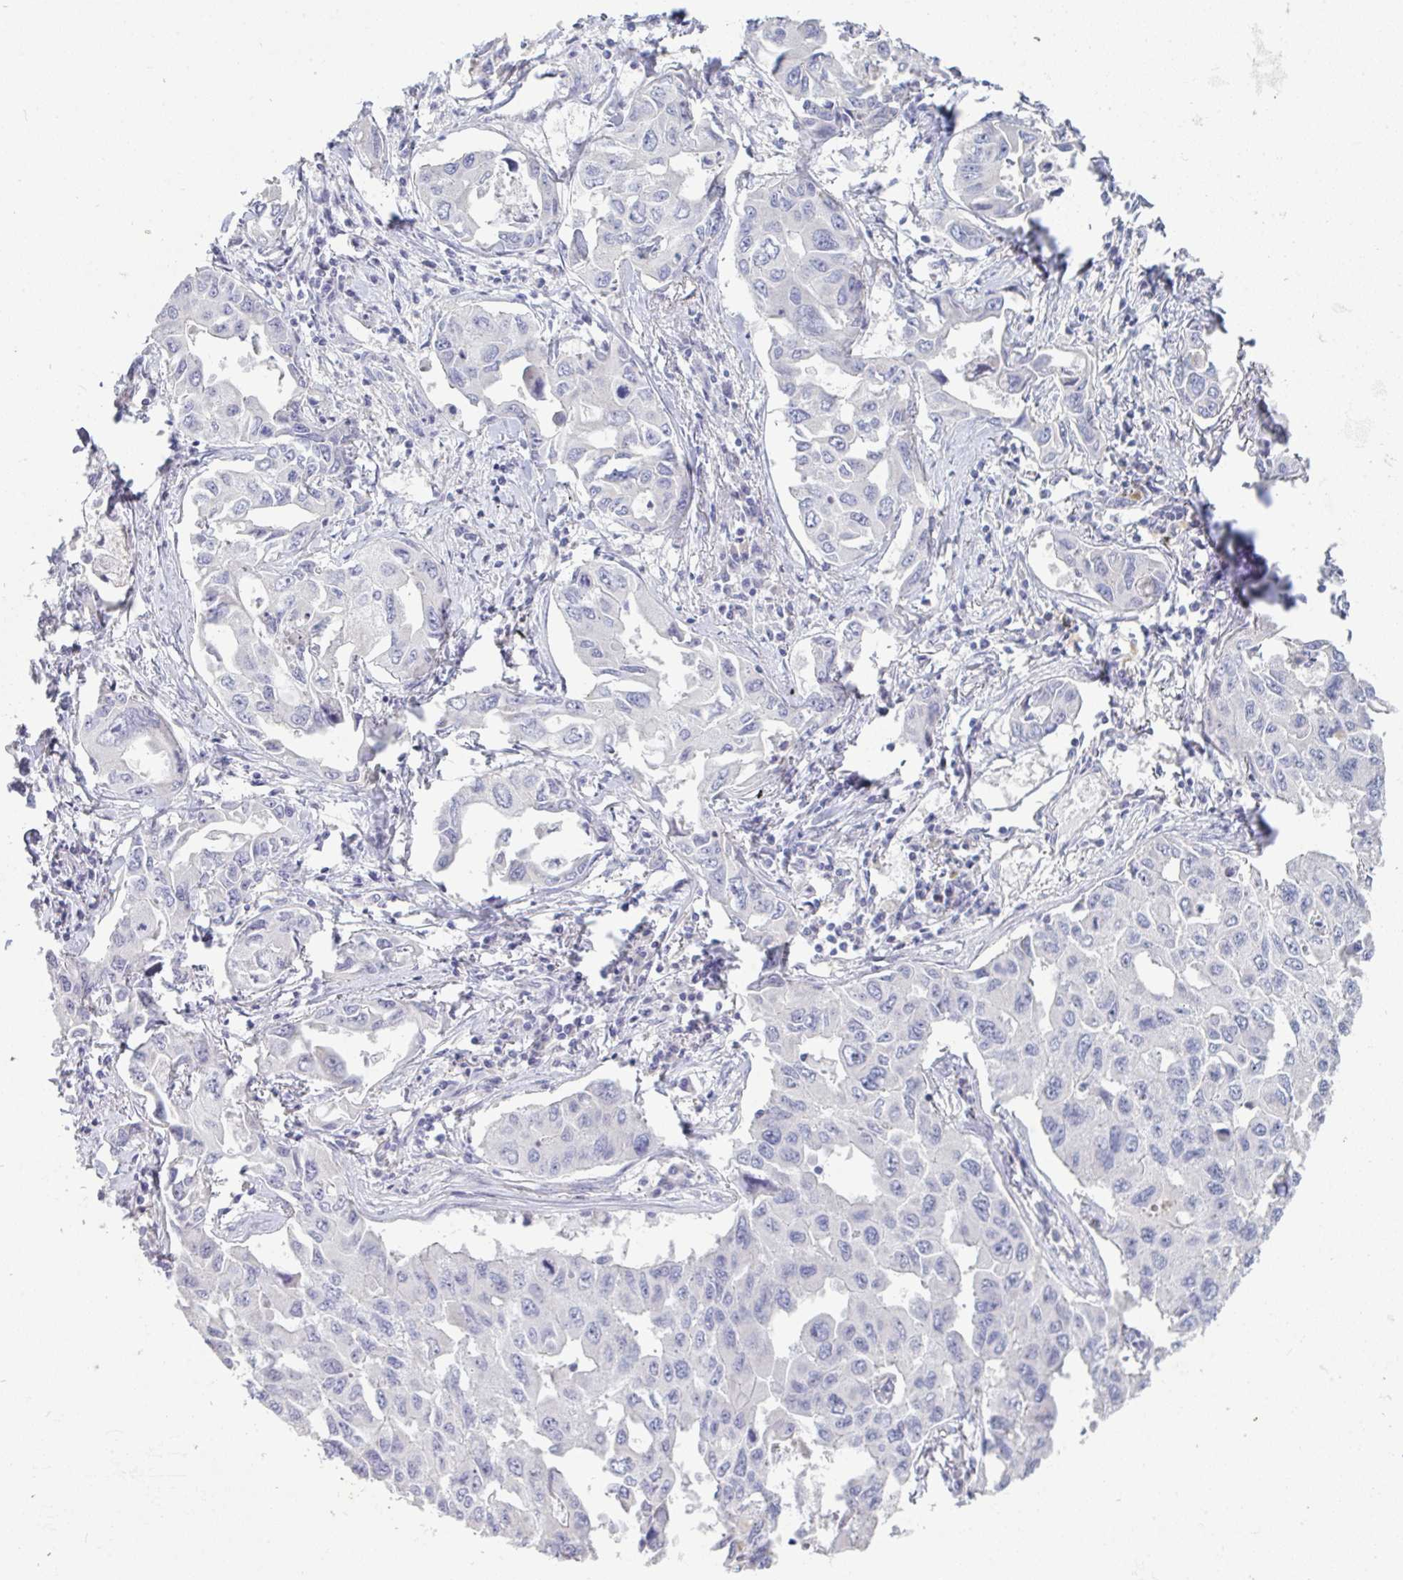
{"staining": {"intensity": "negative", "quantity": "none", "location": "none"}, "tissue": "lung cancer", "cell_type": "Tumor cells", "image_type": "cancer", "snomed": [{"axis": "morphology", "description": "Adenocarcinoma, NOS"}, {"axis": "topography", "description": "Lung"}], "caption": "Histopathology image shows no significant protein positivity in tumor cells of lung cancer (adenocarcinoma).", "gene": "HGFAC", "patient": {"sex": "male", "age": 64}}